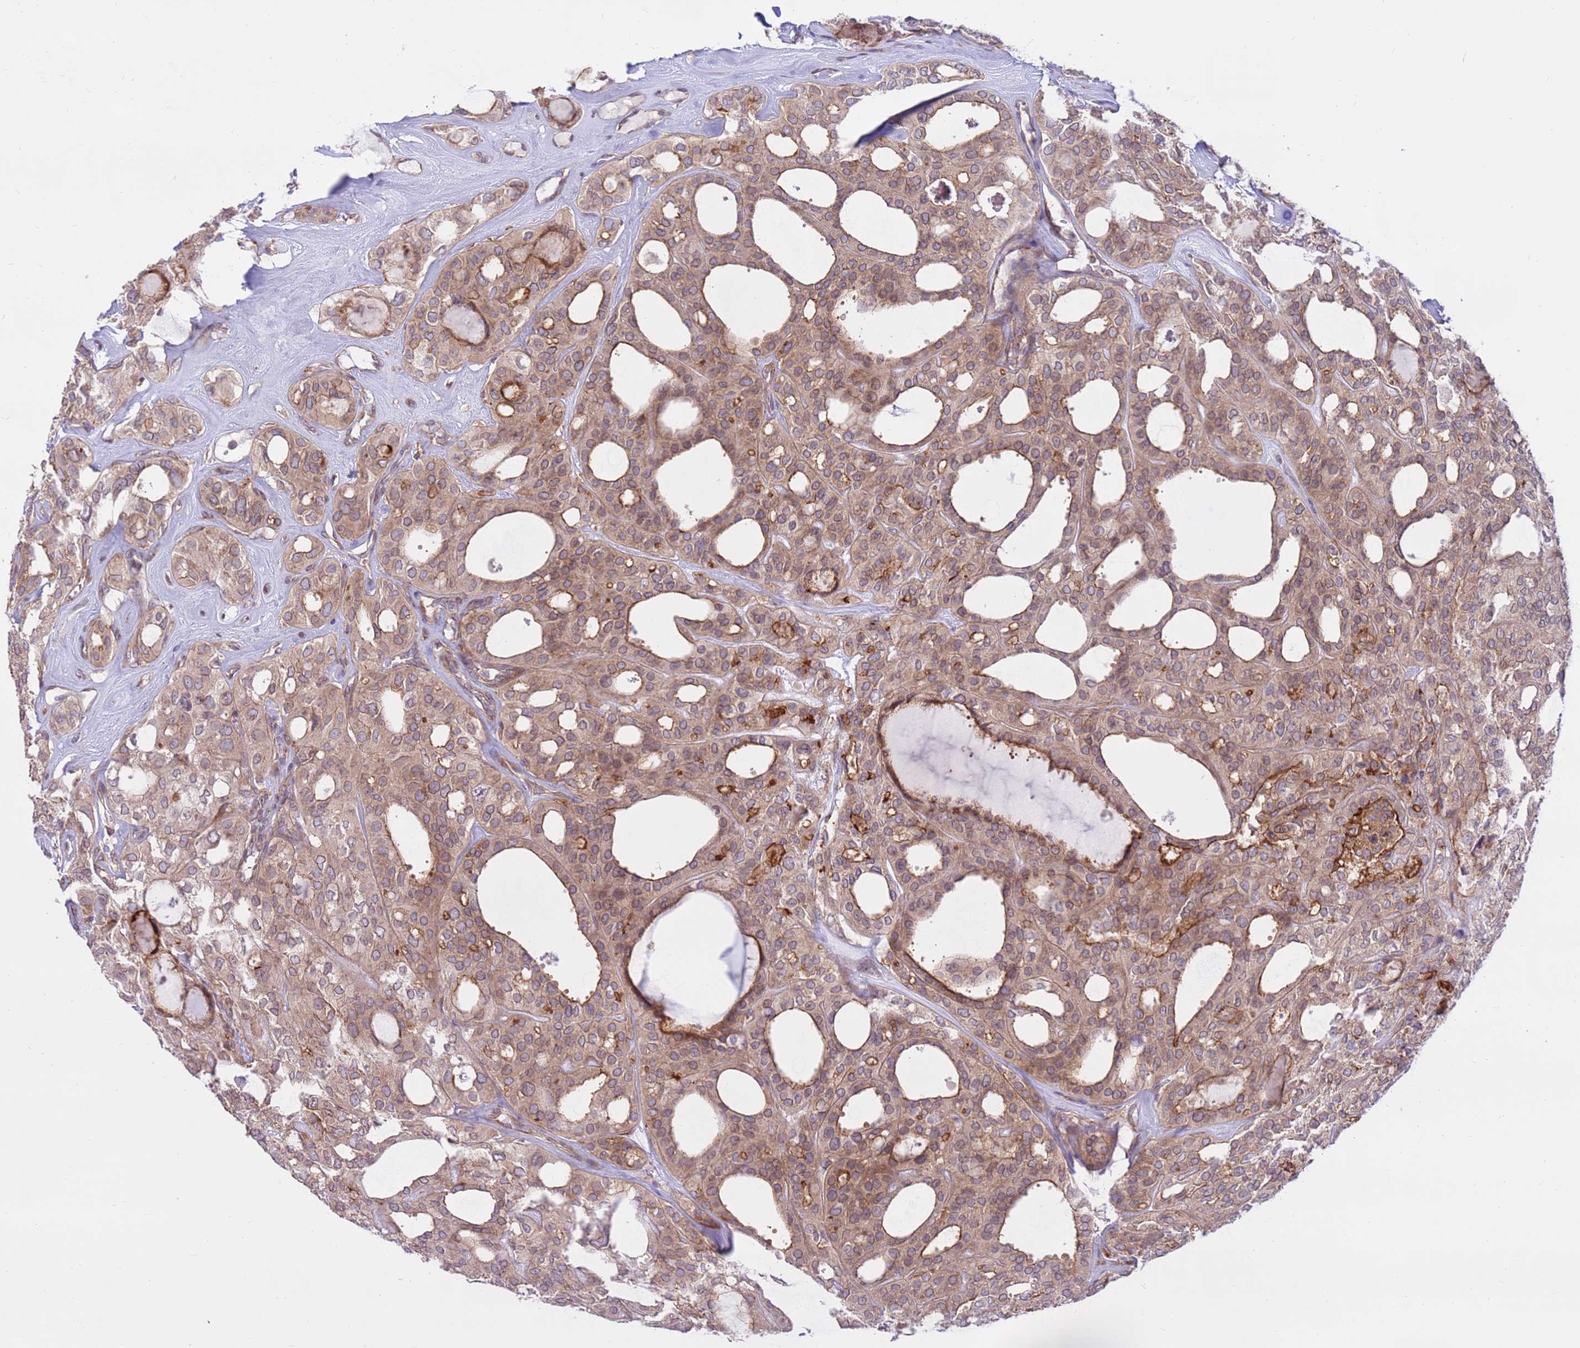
{"staining": {"intensity": "moderate", "quantity": "25%-75%", "location": "cytoplasmic/membranous"}, "tissue": "thyroid cancer", "cell_type": "Tumor cells", "image_type": "cancer", "snomed": [{"axis": "morphology", "description": "Follicular adenoma carcinoma, NOS"}, {"axis": "topography", "description": "Thyroid gland"}], "caption": "Human thyroid cancer stained with a brown dye demonstrates moderate cytoplasmic/membranous positive staining in approximately 25%-75% of tumor cells.", "gene": "DDX19B", "patient": {"sex": "male", "age": 75}}